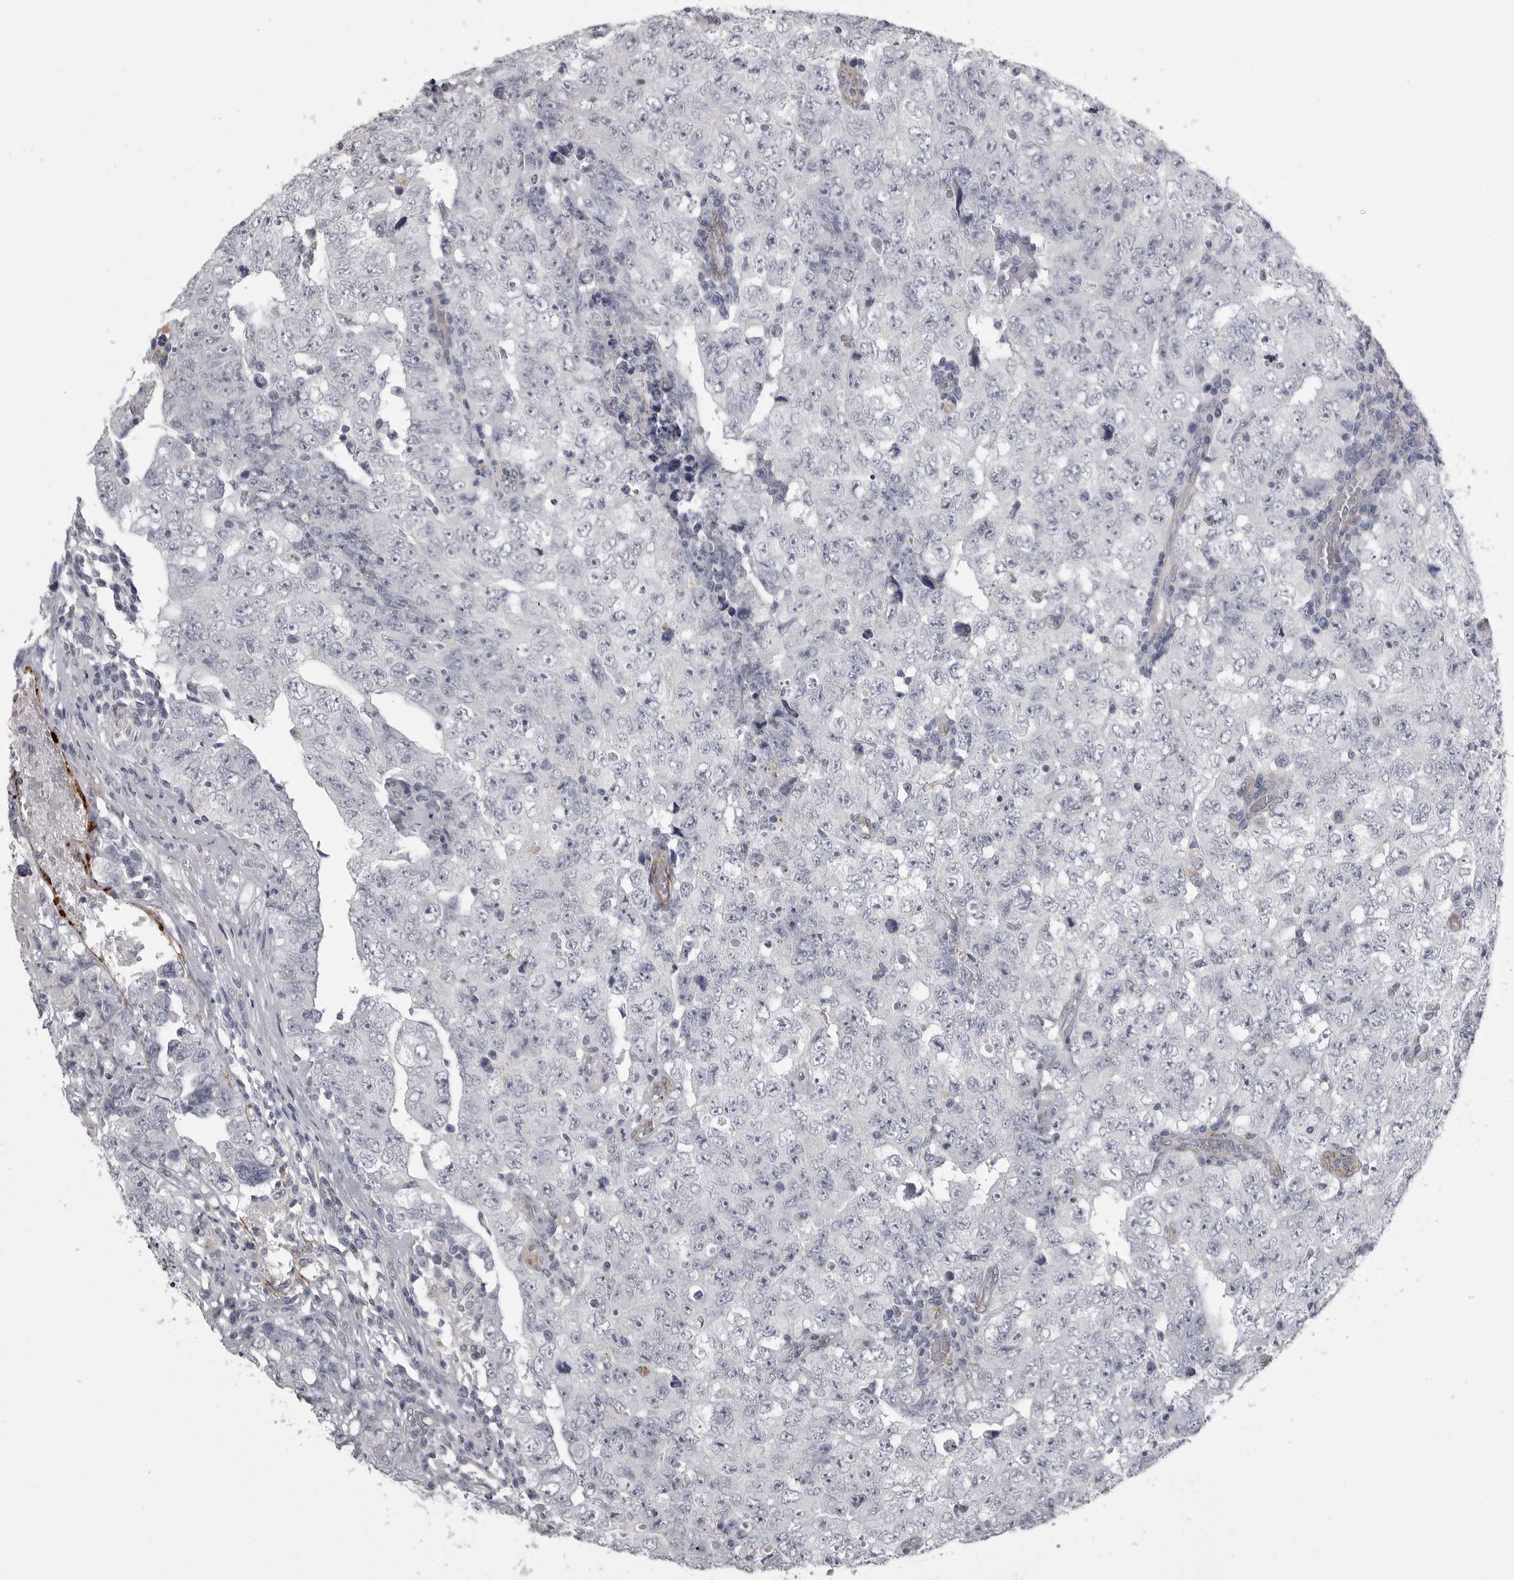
{"staining": {"intensity": "negative", "quantity": "none", "location": "none"}, "tissue": "testis cancer", "cell_type": "Tumor cells", "image_type": "cancer", "snomed": [{"axis": "morphology", "description": "Carcinoma, Embryonal, NOS"}, {"axis": "topography", "description": "Testis"}], "caption": "Immunohistochemistry micrograph of human testis cancer (embryonal carcinoma) stained for a protein (brown), which reveals no expression in tumor cells.", "gene": "AOC3", "patient": {"sex": "male", "age": 26}}